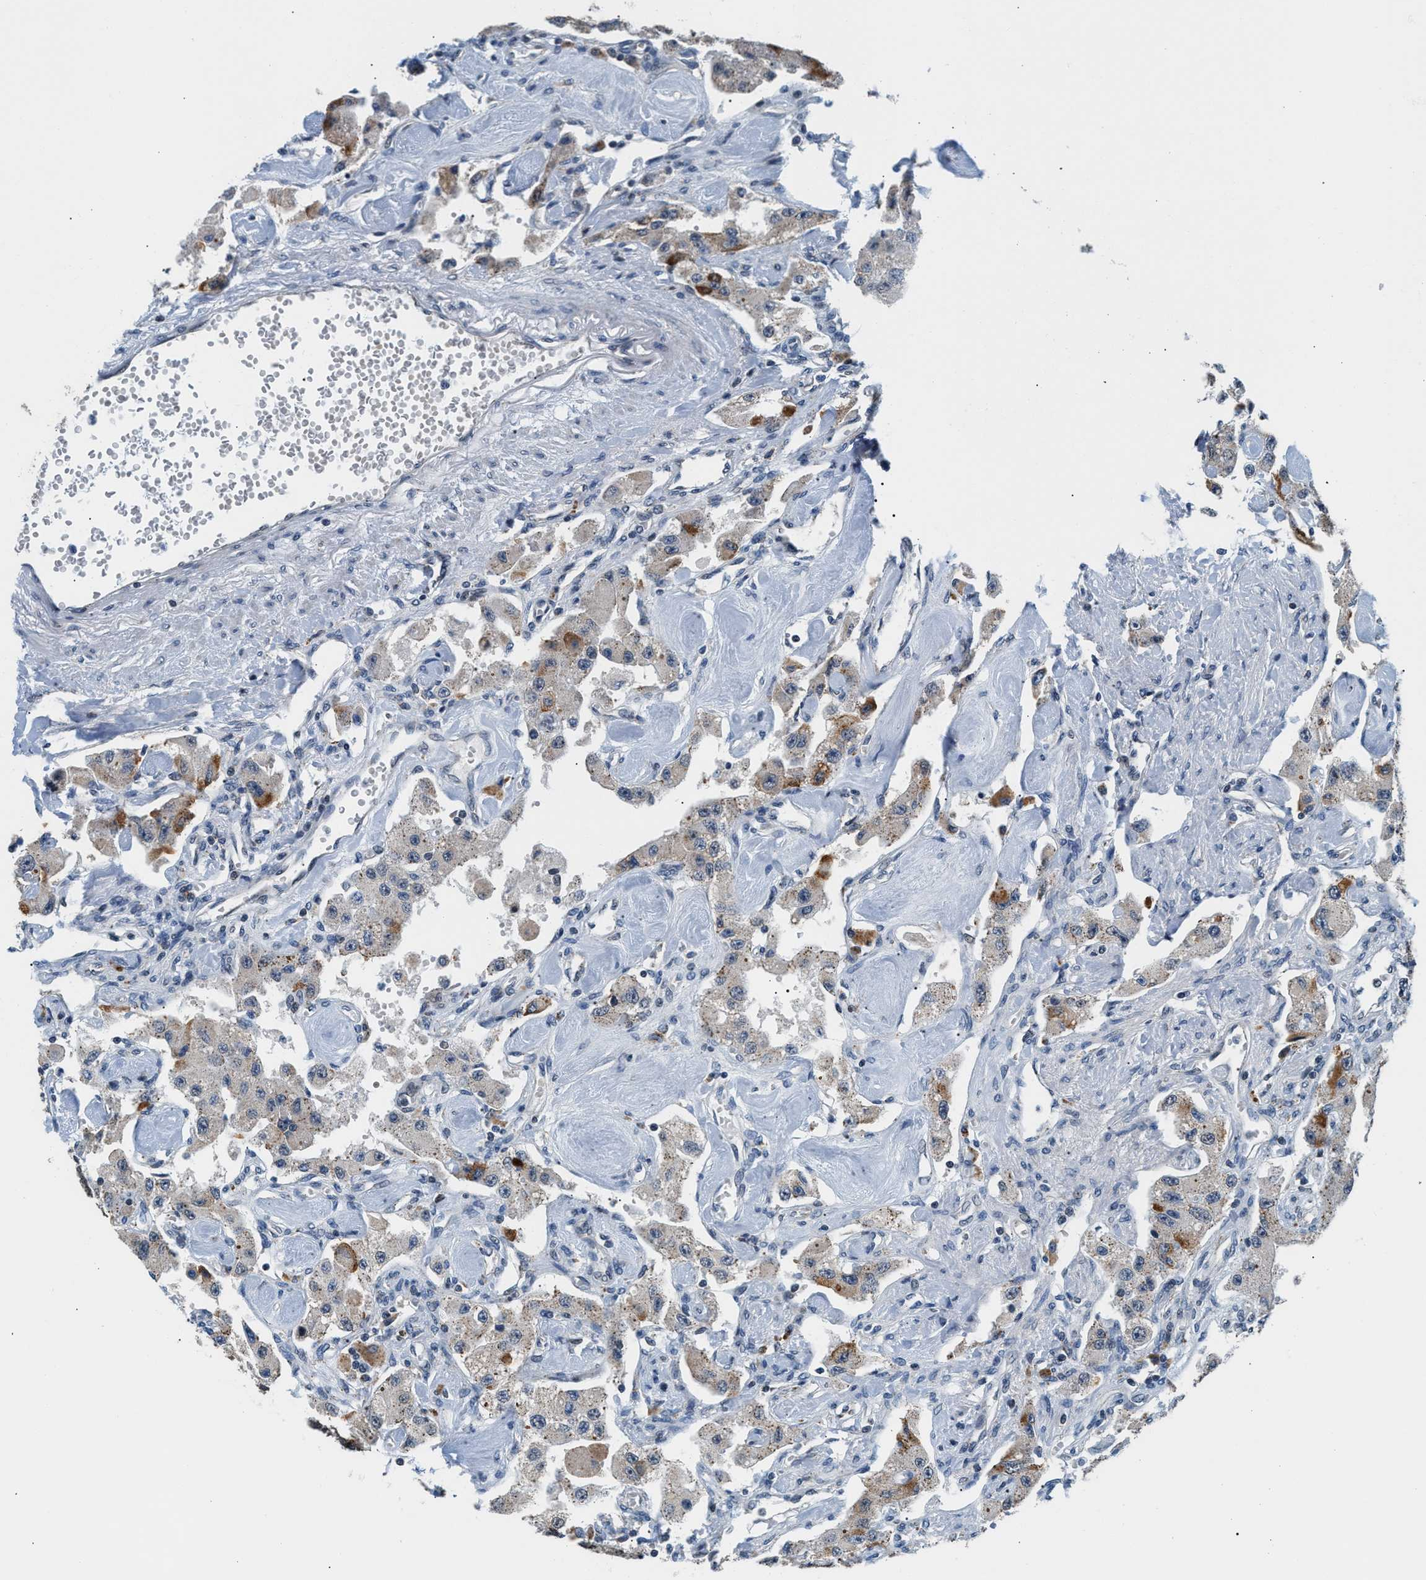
{"staining": {"intensity": "moderate", "quantity": "<25%", "location": "cytoplasmic/membranous"}, "tissue": "carcinoid", "cell_type": "Tumor cells", "image_type": "cancer", "snomed": [{"axis": "morphology", "description": "Carcinoid, malignant, NOS"}, {"axis": "topography", "description": "Pancreas"}], "caption": "DAB immunohistochemical staining of malignant carcinoid exhibits moderate cytoplasmic/membranous protein staining in about <25% of tumor cells.", "gene": "KCNMB2", "patient": {"sex": "male", "age": 41}}